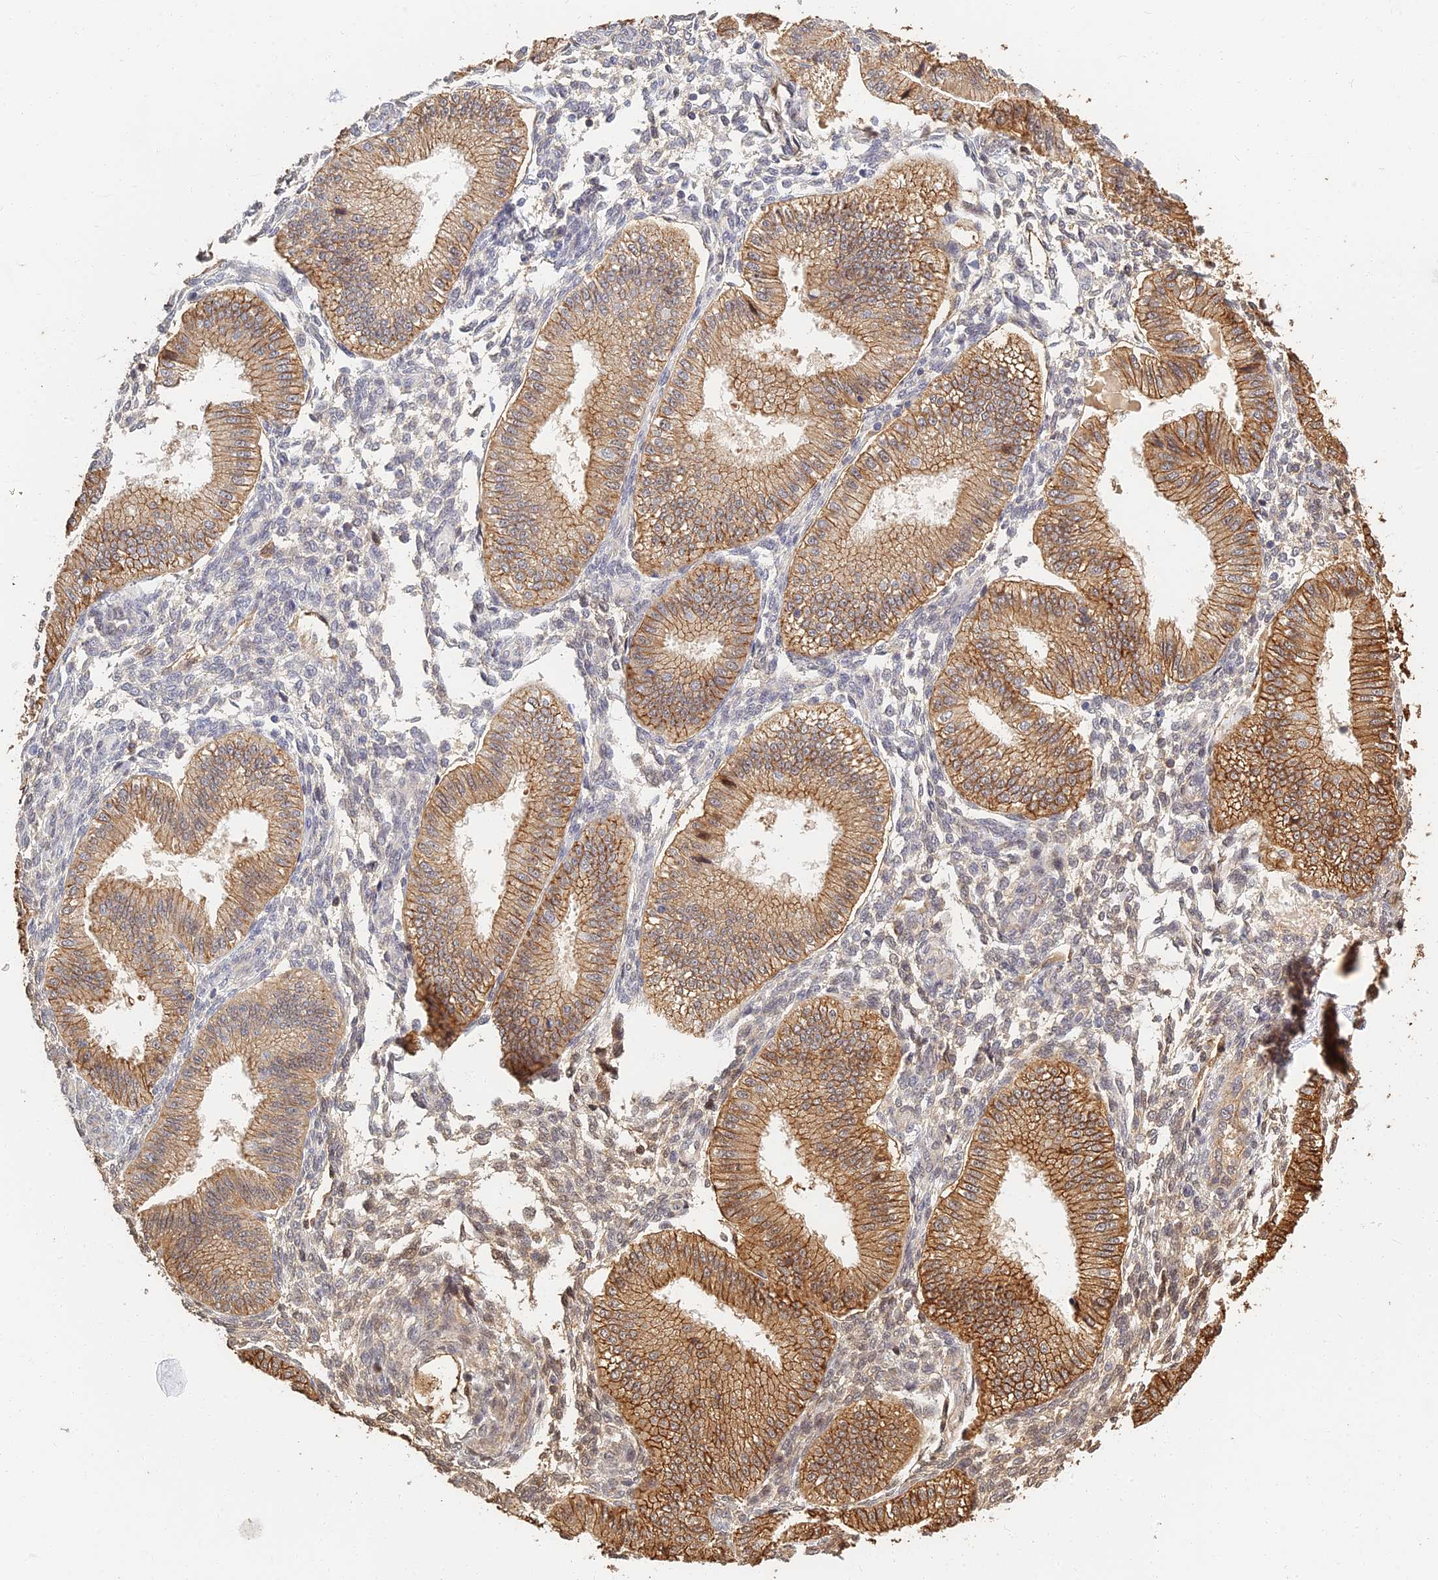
{"staining": {"intensity": "weak", "quantity": "<25%", "location": "cytoplasmic/membranous"}, "tissue": "endometrium", "cell_type": "Cells in endometrial stroma", "image_type": "normal", "snomed": [{"axis": "morphology", "description": "Normal tissue, NOS"}, {"axis": "topography", "description": "Endometrium"}], "caption": "High power microscopy histopathology image of an immunohistochemistry (IHC) image of normal endometrium, revealing no significant positivity in cells in endometrial stroma.", "gene": "LRRN3", "patient": {"sex": "female", "age": 39}}